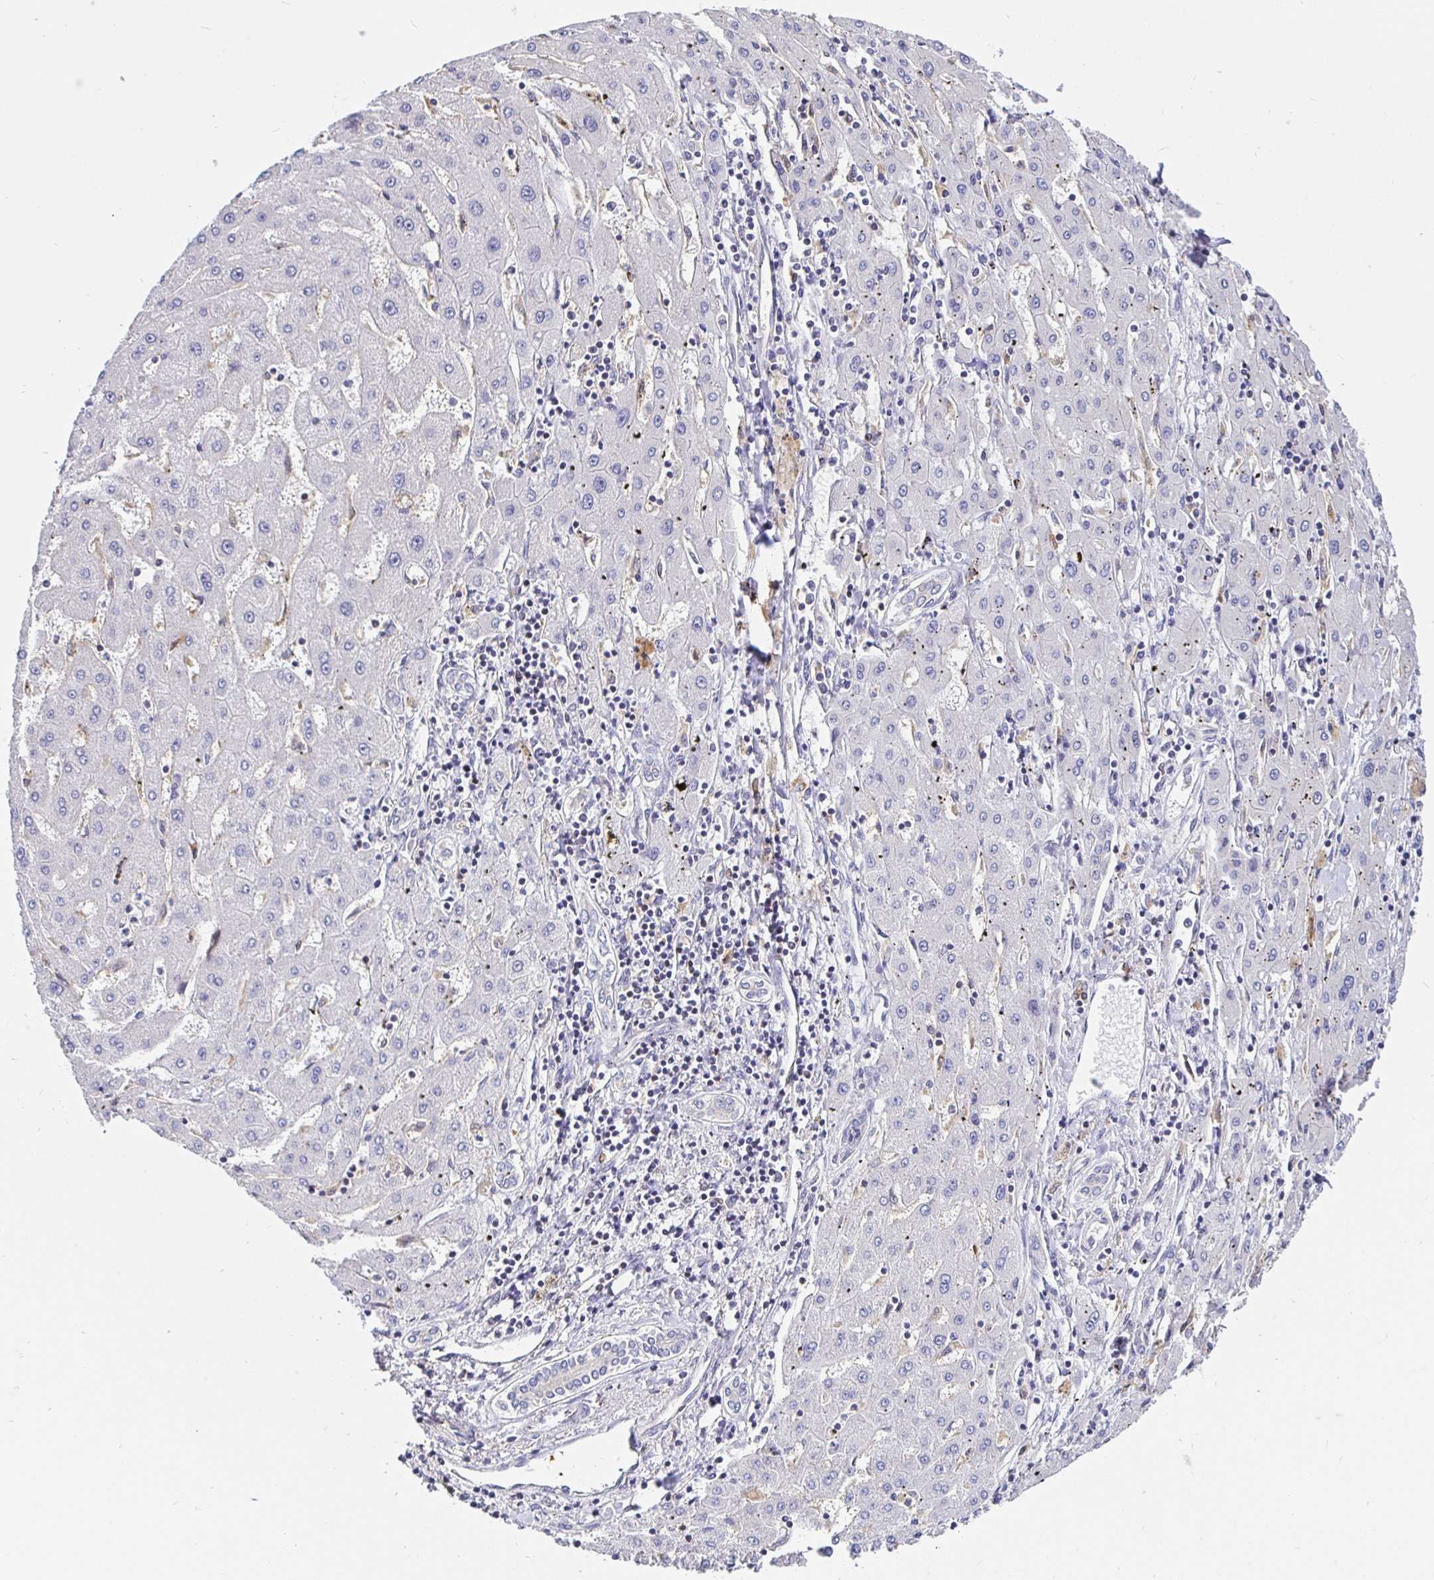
{"staining": {"intensity": "negative", "quantity": "none", "location": "none"}, "tissue": "liver cancer", "cell_type": "Tumor cells", "image_type": "cancer", "snomed": [{"axis": "morphology", "description": "Carcinoma, Hepatocellular, NOS"}, {"axis": "topography", "description": "Liver"}], "caption": "Immunohistochemistry (IHC) photomicrograph of human liver hepatocellular carcinoma stained for a protein (brown), which displays no staining in tumor cells. (Immunohistochemistry, brightfield microscopy, high magnification).", "gene": "SATB1", "patient": {"sex": "male", "age": 72}}